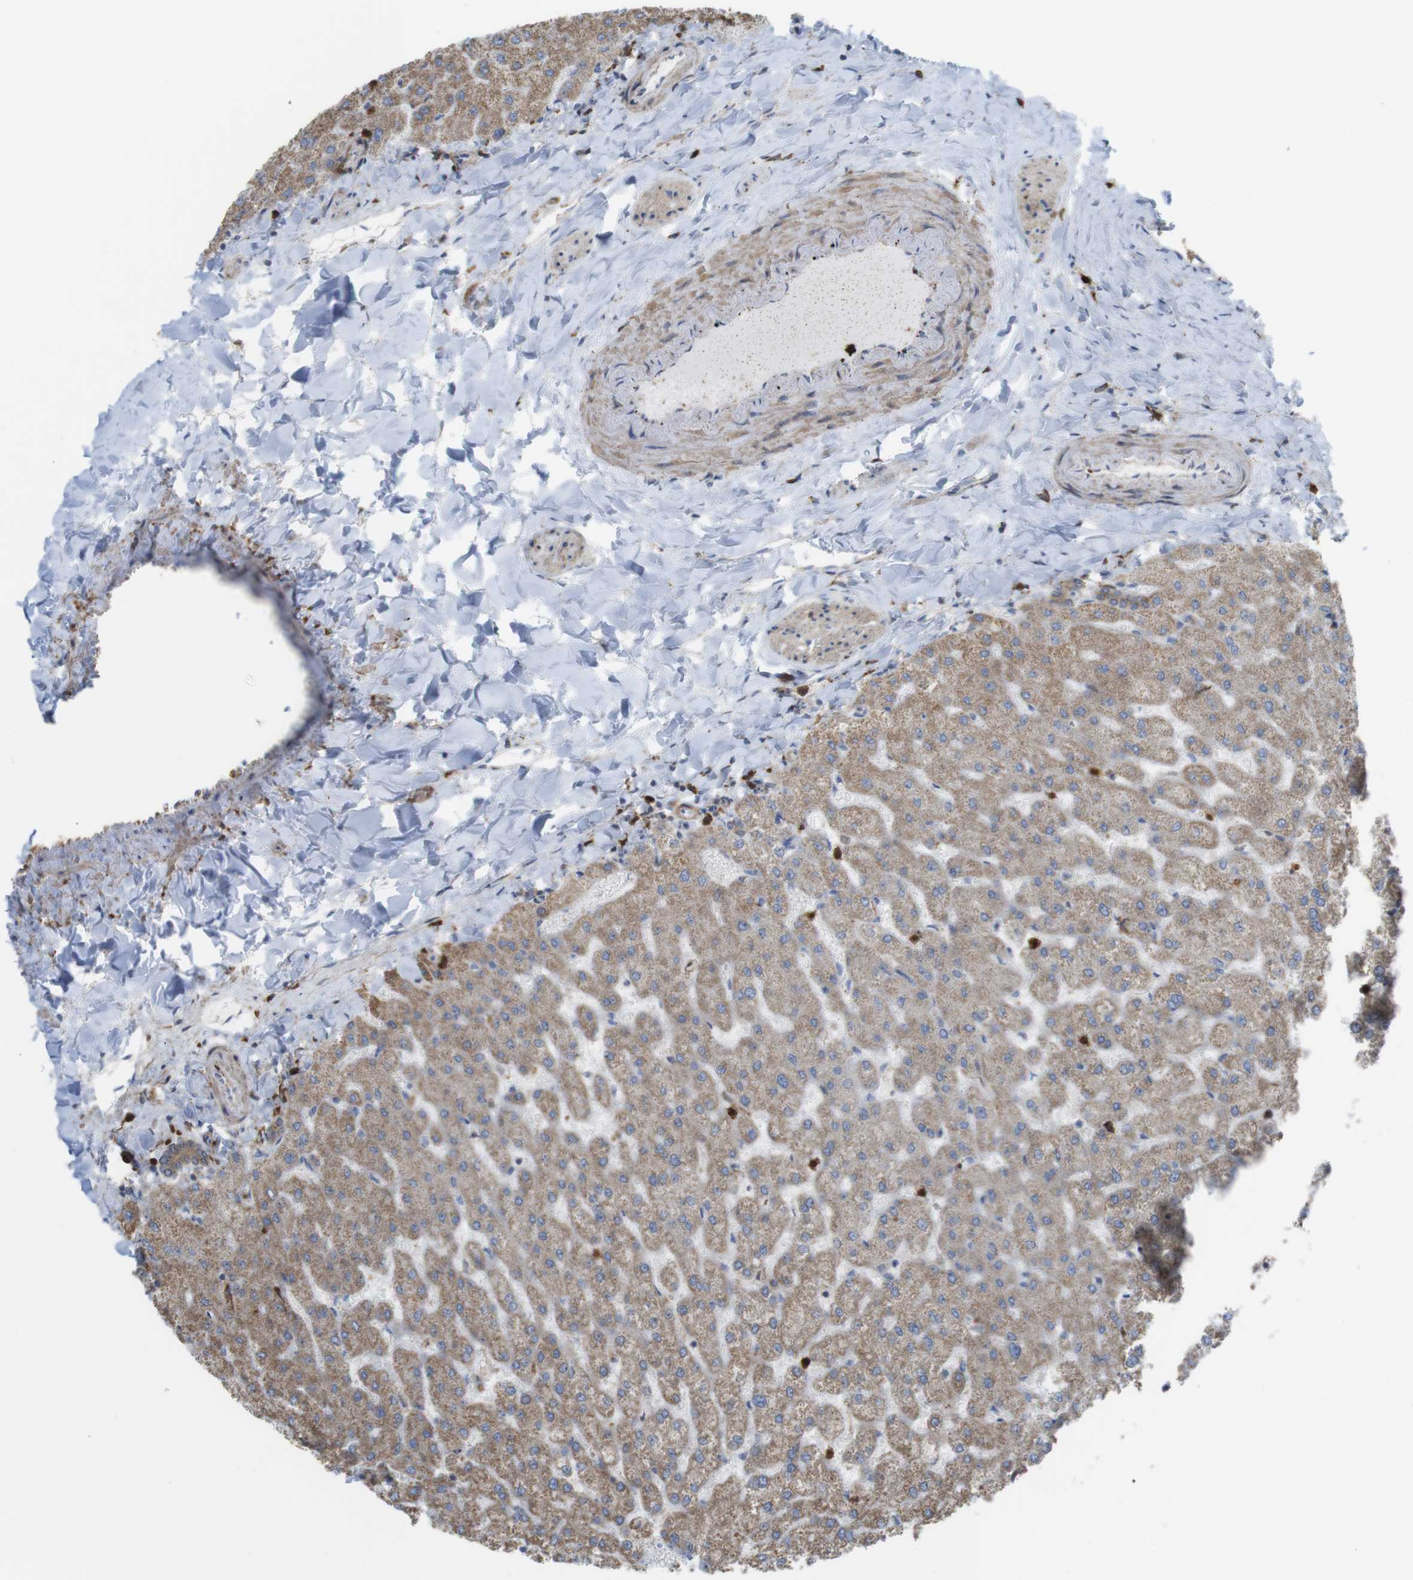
{"staining": {"intensity": "weak", "quantity": ">75%", "location": "cytoplasmic/membranous"}, "tissue": "liver", "cell_type": "Hepatocytes", "image_type": "normal", "snomed": [{"axis": "morphology", "description": "Normal tissue, NOS"}, {"axis": "topography", "description": "Liver"}], "caption": "This photomicrograph reveals IHC staining of normal liver, with low weak cytoplasmic/membranous expression in about >75% of hepatocytes.", "gene": "PRKCD", "patient": {"sex": "female", "age": 32}}